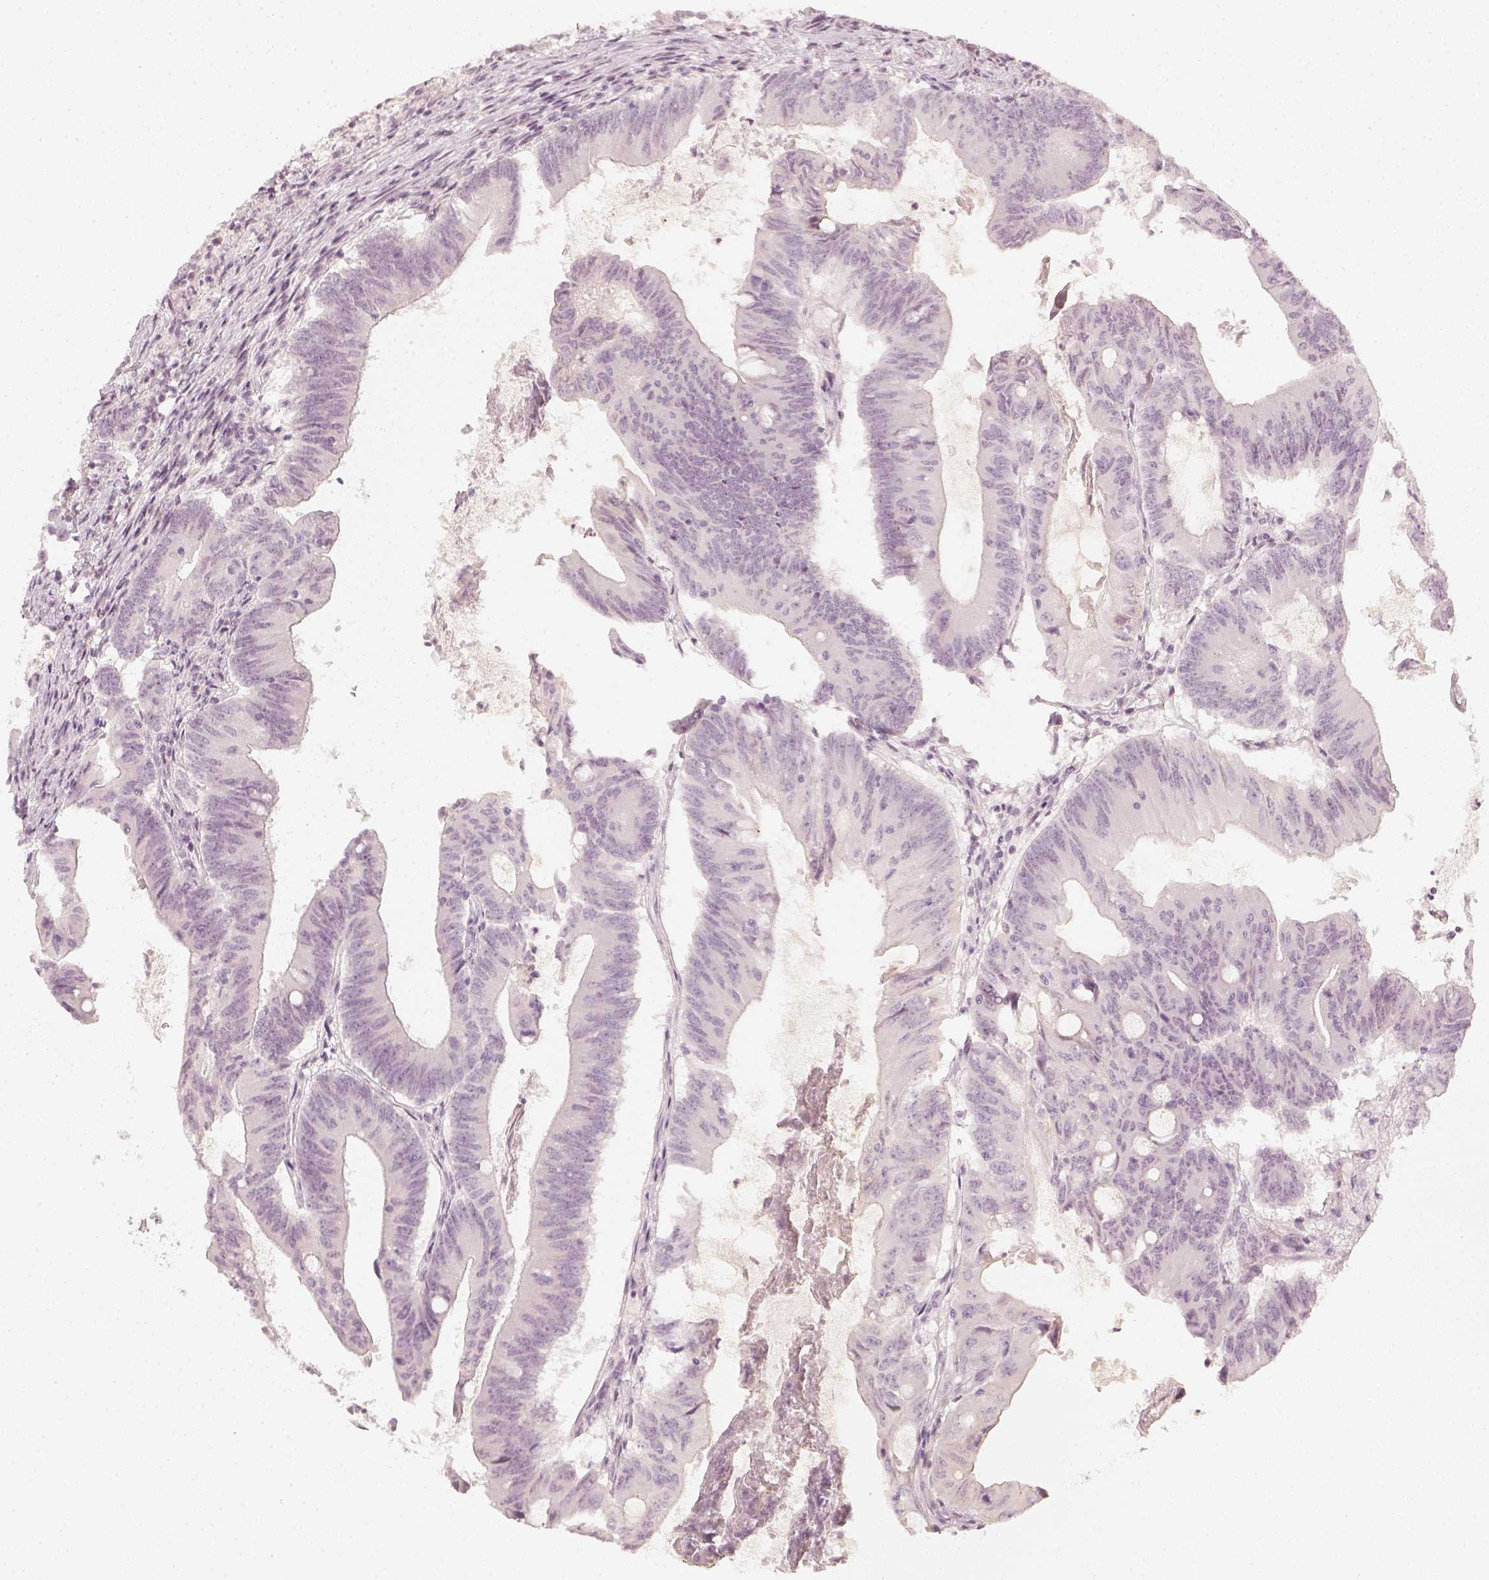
{"staining": {"intensity": "negative", "quantity": "none", "location": "none"}, "tissue": "colorectal cancer", "cell_type": "Tumor cells", "image_type": "cancer", "snomed": [{"axis": "morphology", "description": "Adenocarcinoma, NOS"}, {"axis": "topography", "description": "Colon"}], "caption": "A high-resolution photomicrograph shows immunohistochemistry staining of colorectal adenocarcinoma, which displays no significant positivity in tumor cells.", "gene": "DSG4", "patient": {"sex": "female", "age": 70}}